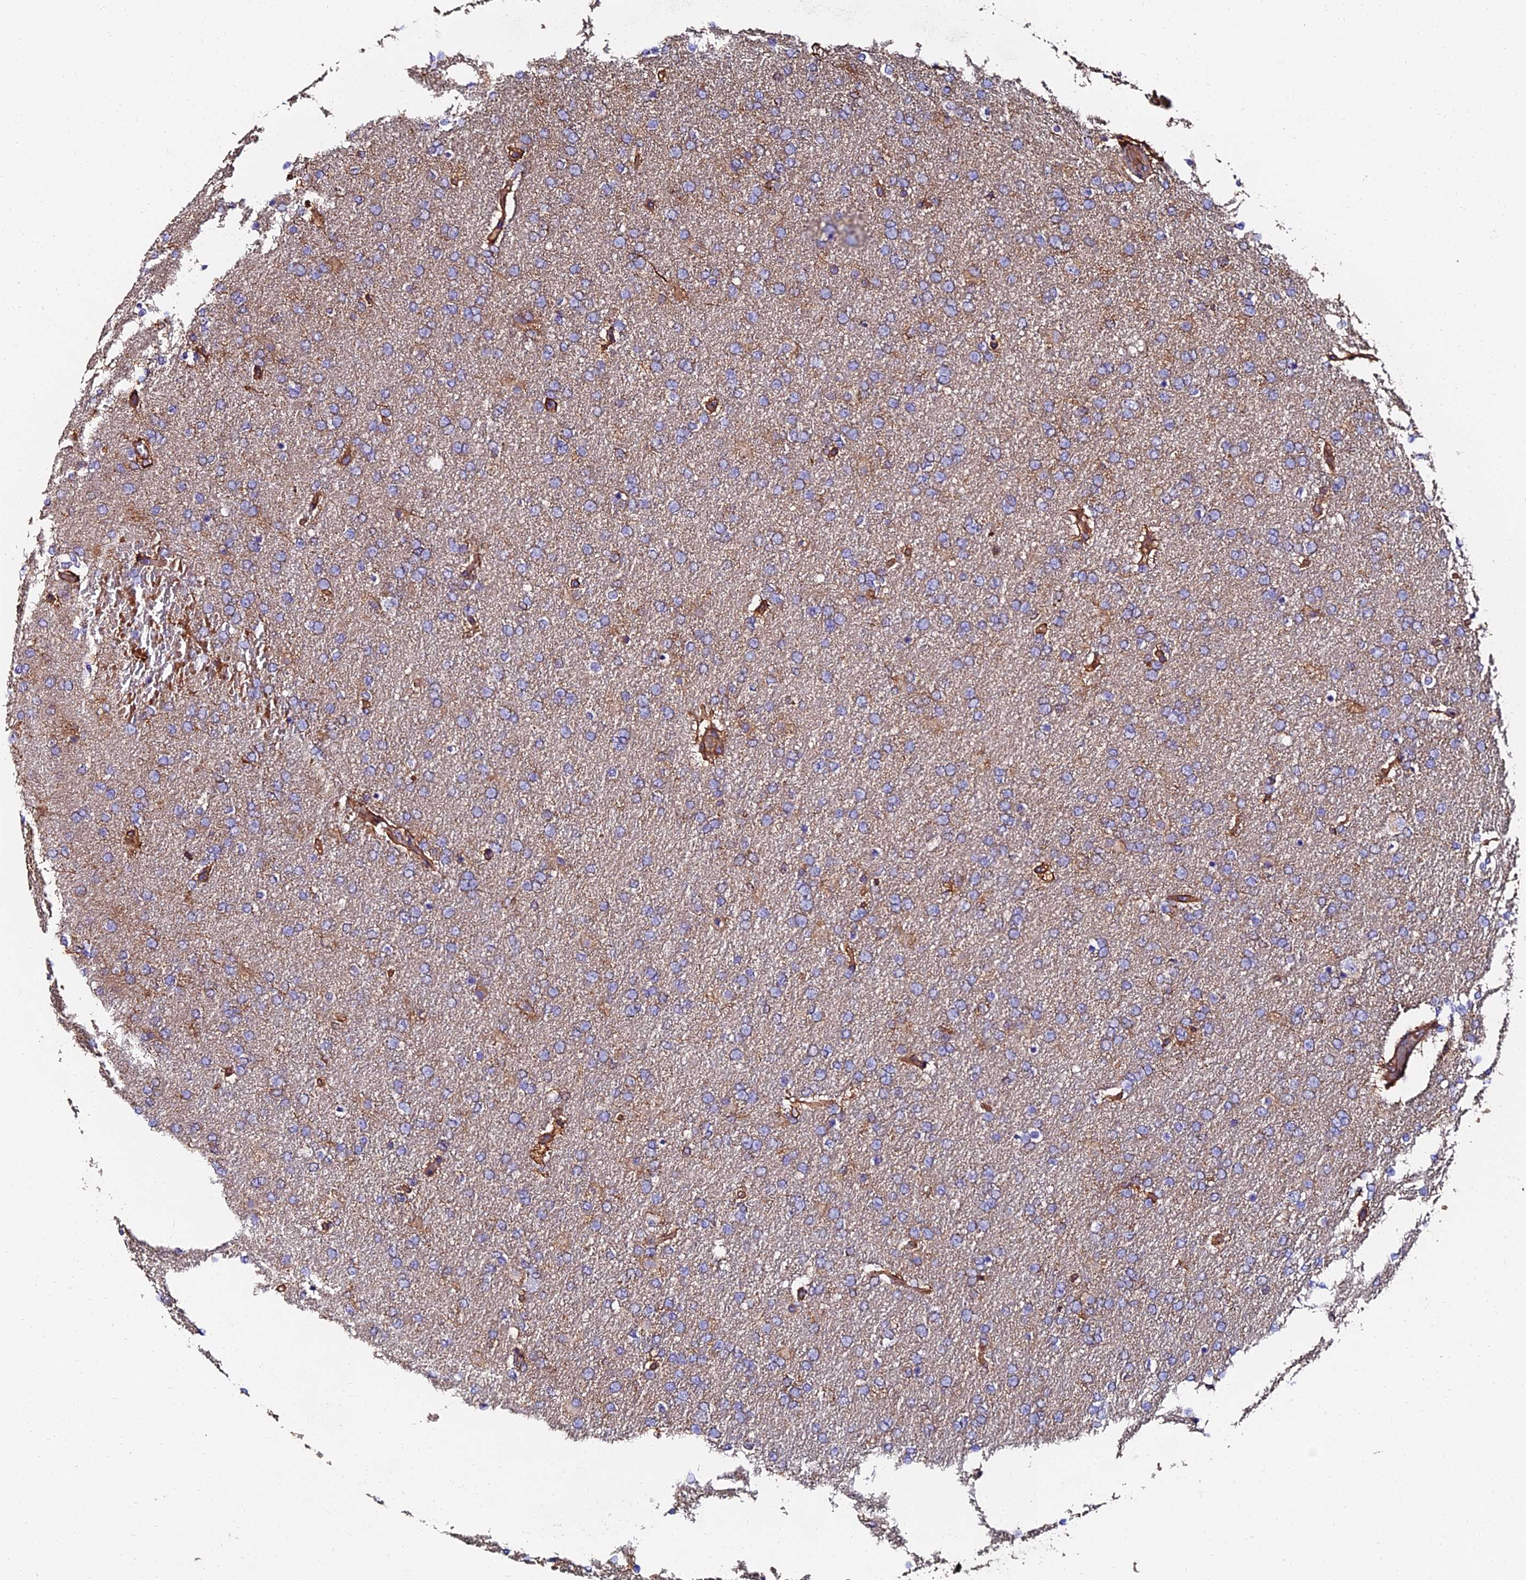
{"staining": {"intensity": "negative", "quantity": "none", "location": "none"}, "tissue": "glioma", "cell_type": "Tumor cells", "image_type": "cancer", "snomed": [{"axis": "morphology", "description": "Glioma, malignant, High grade"}, {"axis": "topography", "description": "Brain"}], "caption": "High power microscopy photomicrograph of an immunohistochemistry (IHC) image of glioma, revealing no significant expression in tumor cells.", "gene": "EXT1", "patient": {"sex": "male", "age": 72}}